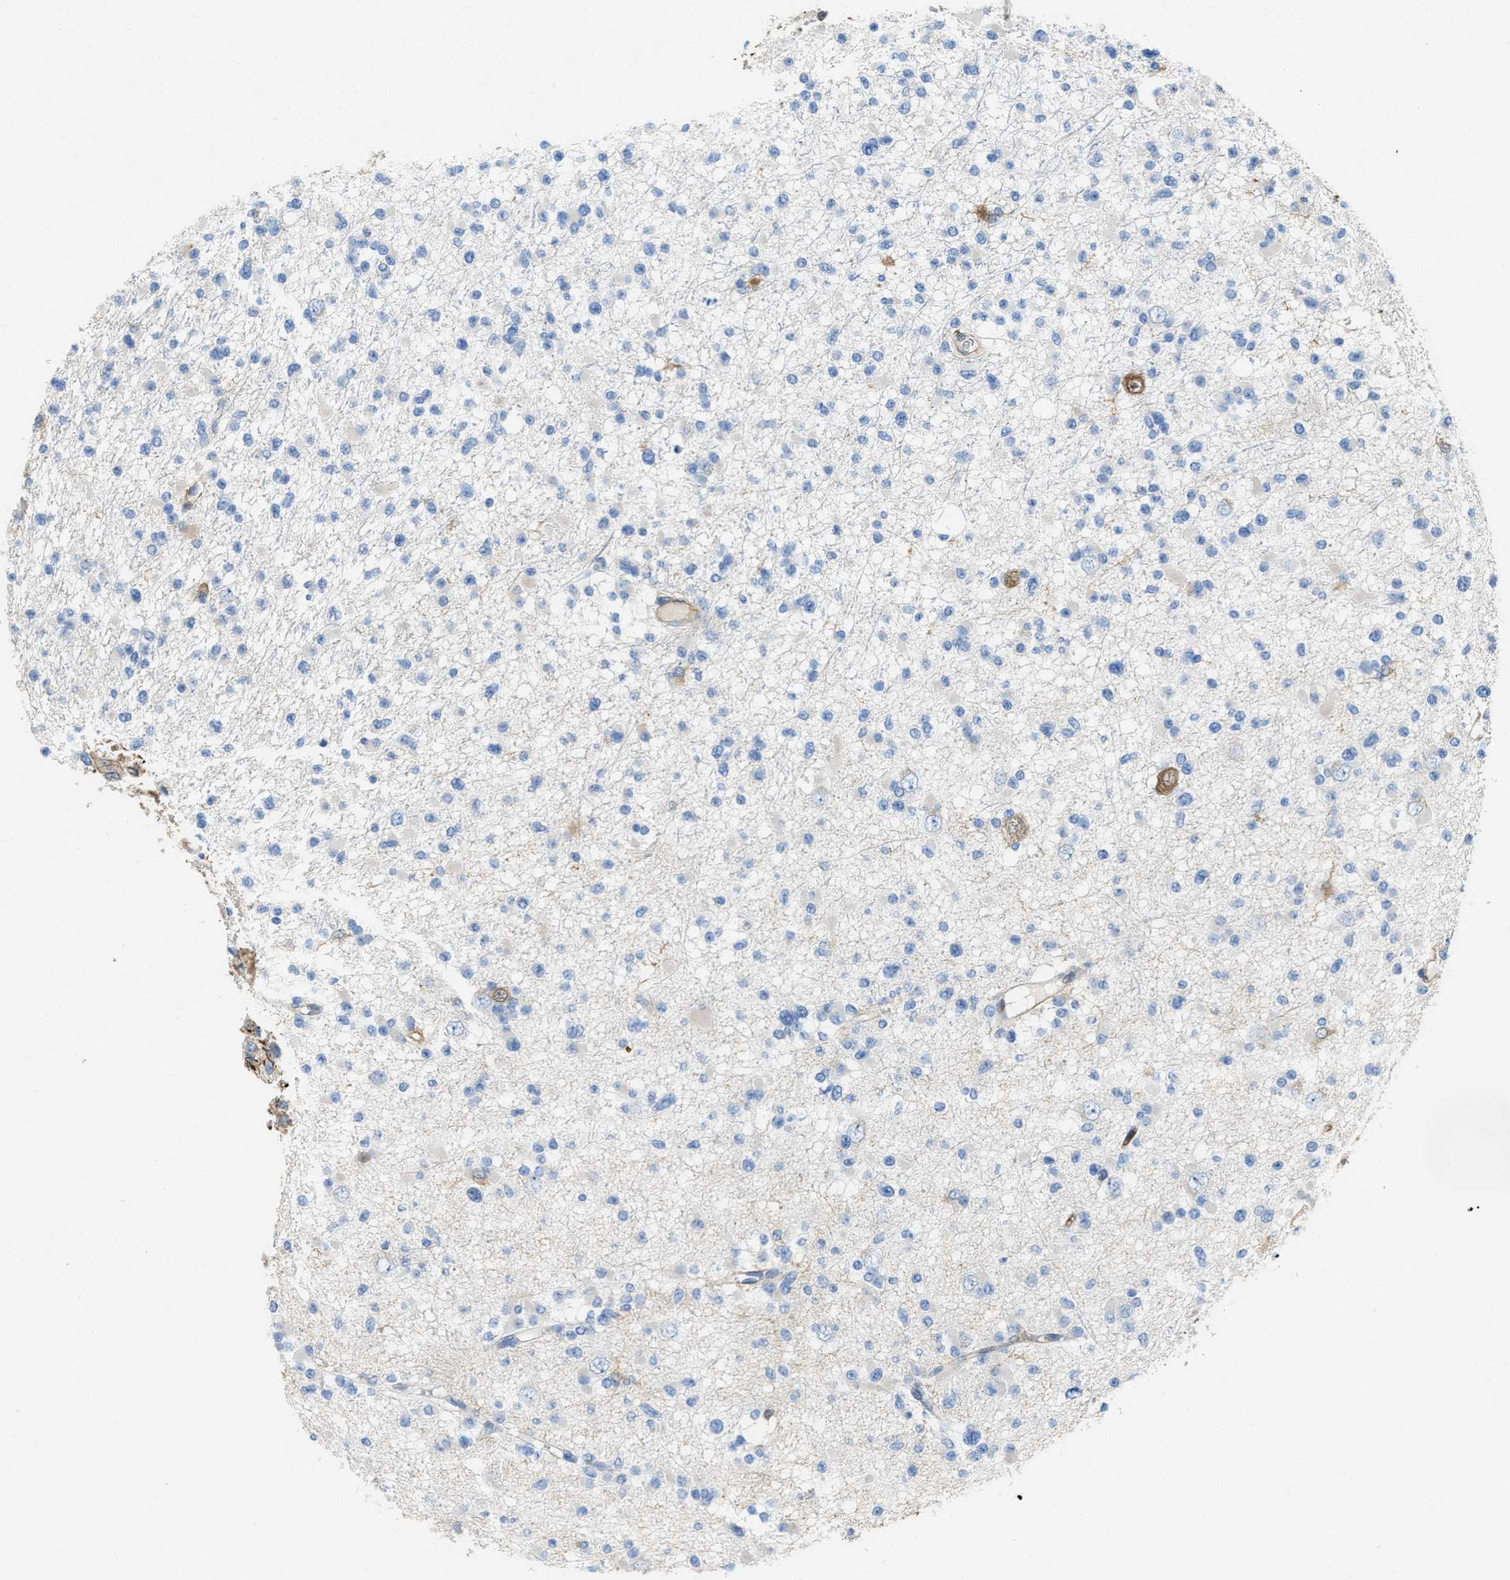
{"staining": {"intensity": "negative", "quantity": "none", "location": "none"}, "tissue": "glioma", "cell_type": "Tumor cells", "image_type": "cancer", "snomed": [{"axis": "morphology", "description": "Glioma, malignant, Low grade"}, {"axis": "topography", "description": "Brain"}], "caption": "This is an IHC photomicrograph of glioma. There is no expression in tumor cells.", "gene": "ASS1", "patient": {"sex": "female", "age": 22}}